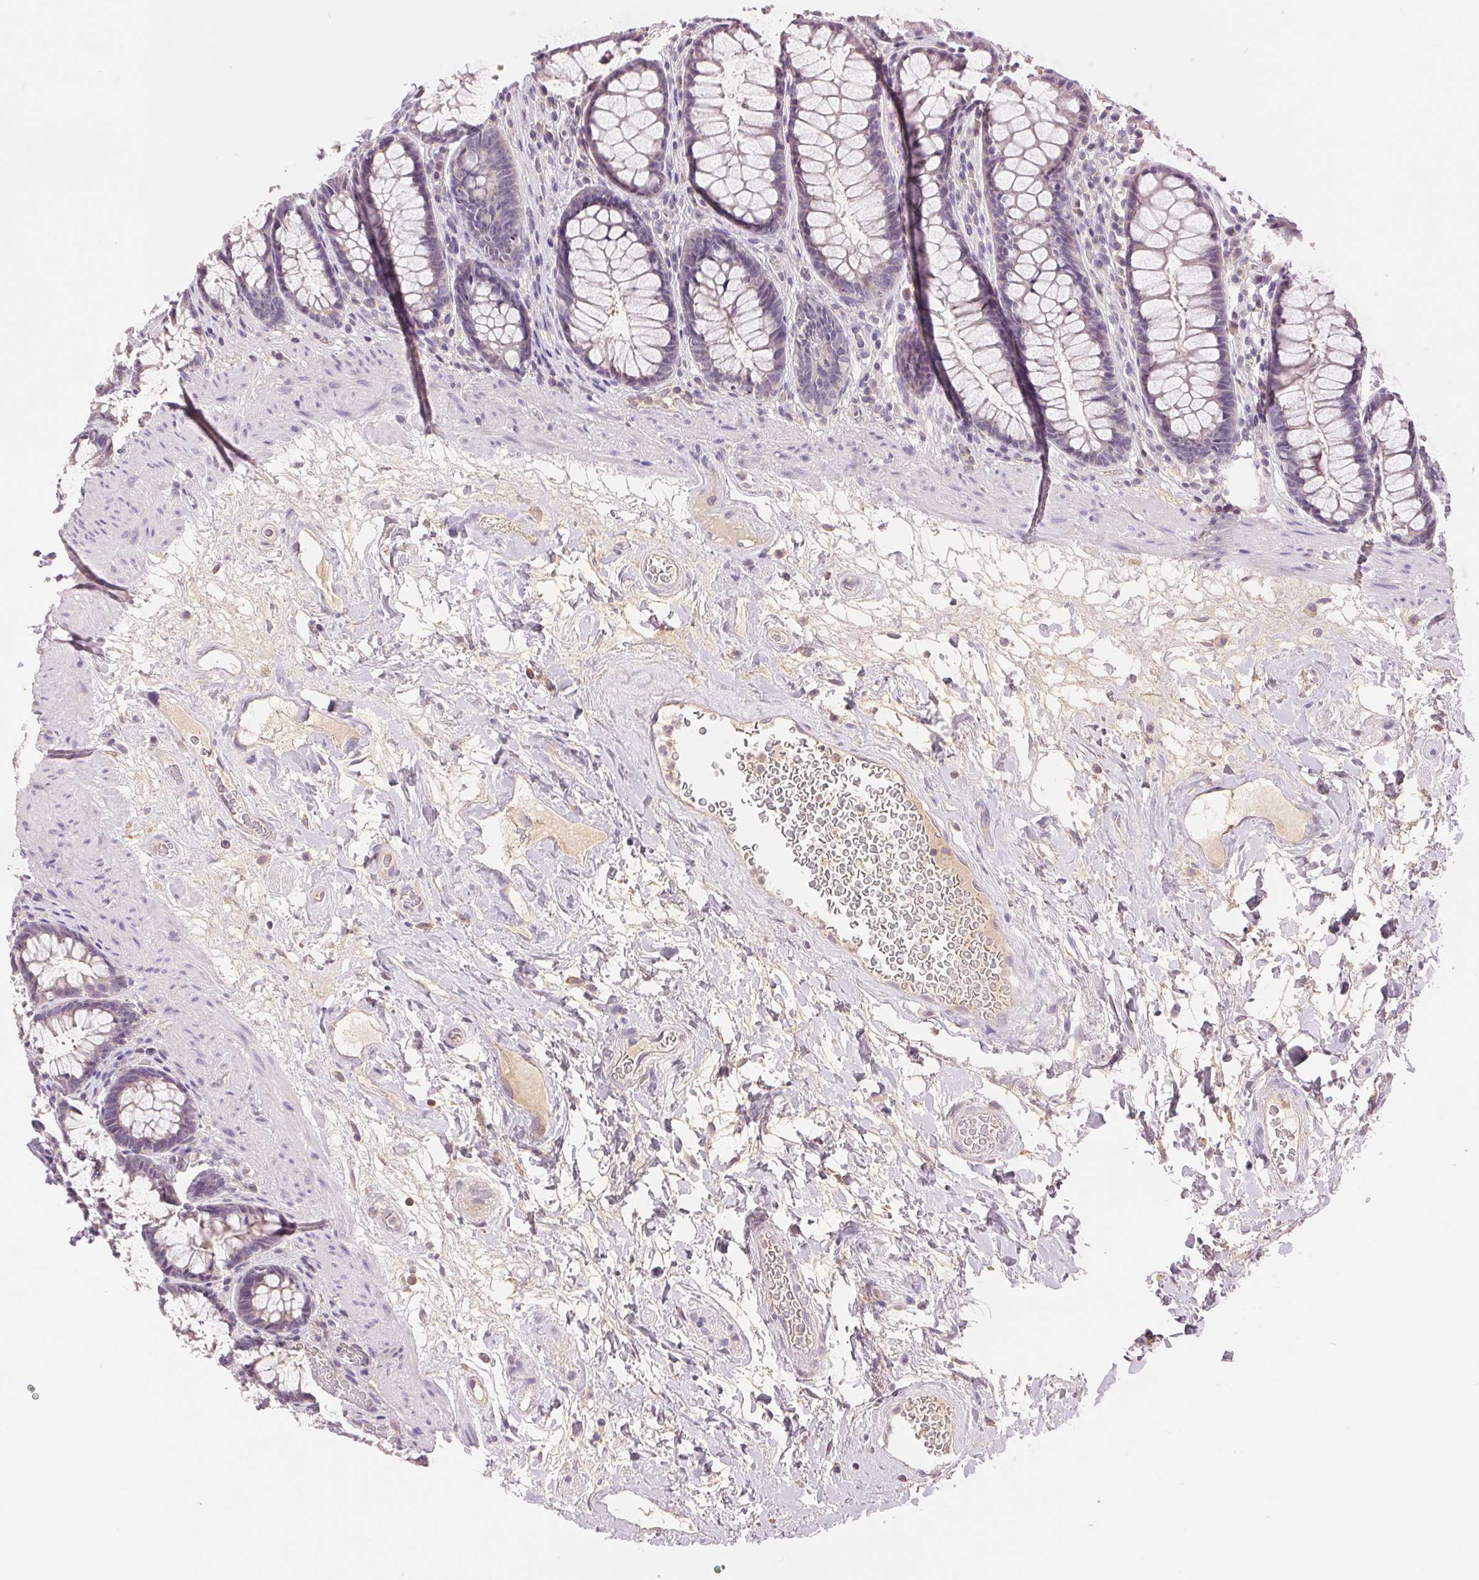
{"staining": {"intensity": "negative", "quantity": "none", "location": "none"}, "tissue": "rectum", "cell_type": "Glandular cells", "image_type": "normal", "snomed": [{"axis": "morphology", "description": "Normal tissue, NOS"}, {"axis": "topography", "description": "Rectum"}], "caption": "Rectum stained for a protein using immunohistochemistry exhibits no positivity glandular cells.", "gene": "FXYD4", "patient": {"sex": "male", "age": 72}}